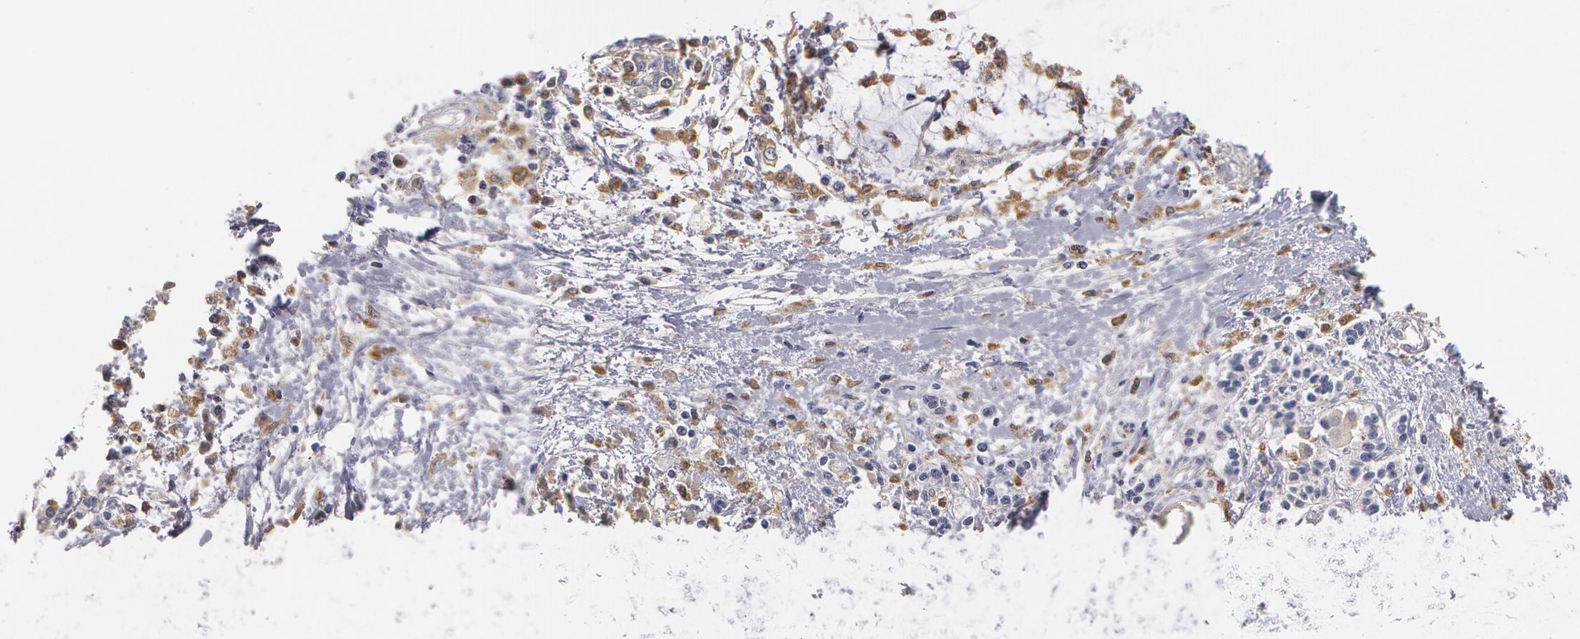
{"staining": {"intensity": "weak", "quantity": ">75%", "location": "cytoplasmic/membranous"}, "tissue": "pancreatic cancer", "cell_type": "Tumor cells", "image_type": "cancer", "snomed": [{"axis": "morphology", "description": "Adenocarcinoma, NOS"}, {"axis": "topography", "description": "Pancreas"}], "caption": "Immunohistochemical staining of pancreatic cancer (adenocarcinoma) reveals low levels of weak cytoplasmic/membranous protein staining in approximately >75% of tumor cells. Immunohistochemistry stains the protein of interest in brown and the nuclei are stained blue.", "gene": "SYK", "patient": {"sex": "female", "age": 64}}